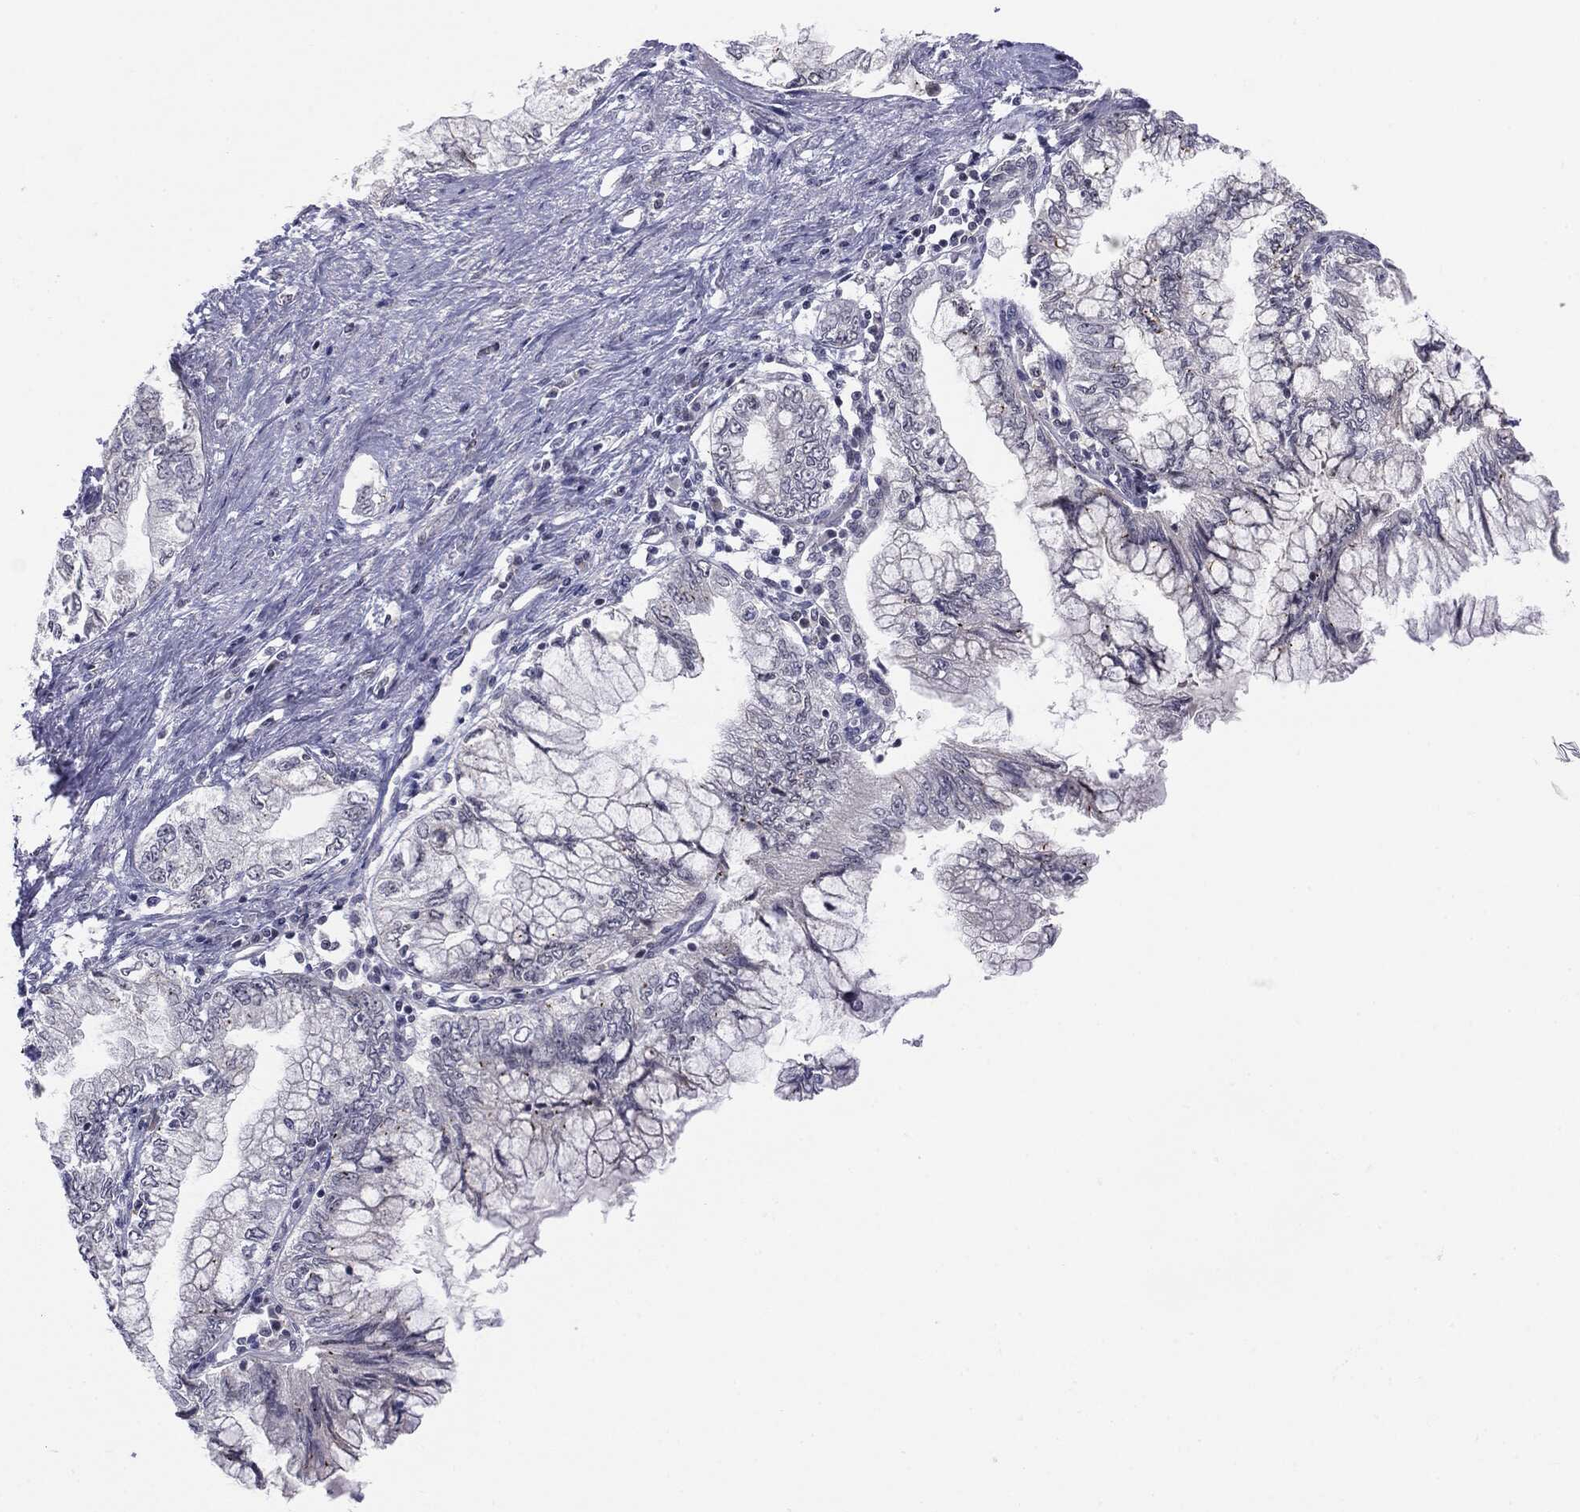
{"staining": {"intensity": "negative", "quantity": "none", "location": "none"}, "tissue": "pancreatic cancer", "cell_type": "Tumor cells", "image_type": "cancer", "snomed": [{"axis": "morphology", "description": "Adenocarcinoma, NOS"}, {"axis": "topography", "description": "Pancreas"}], "caption": "High magnification brightfield microscopy of adenocarcinoma (pancreatic) stained with DAB (brown) and counterstained with hematoxylin (blue): tumor cells show no significant expression.", "gene": "SLC5A5", "patient": {"sex": "female", "age": 73}}